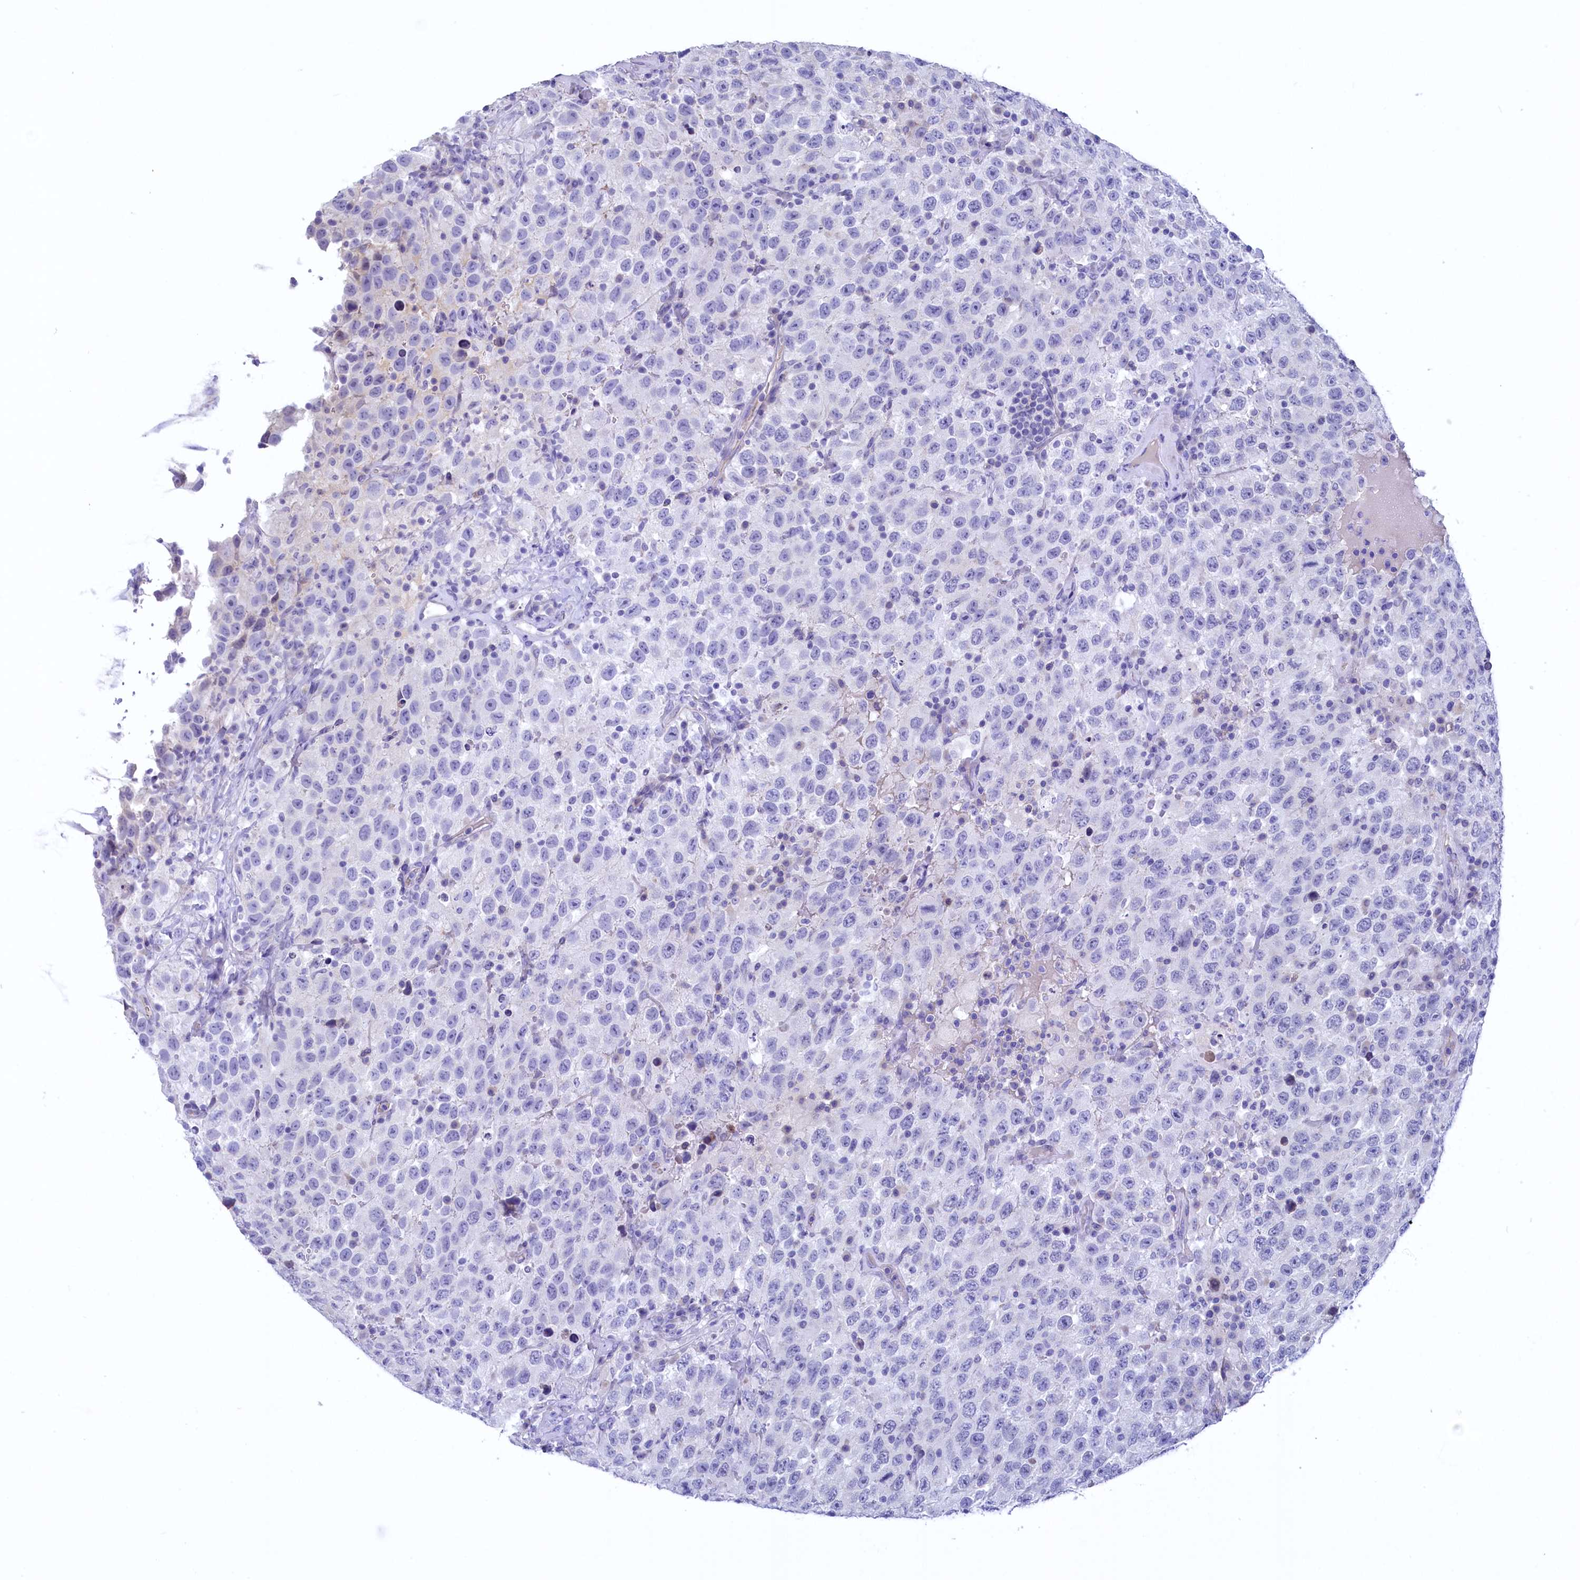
{"staining": {"intensity": "negative", "quantity": "none", "location": "none"}, "tissue": "testis cancer", "cell_type": "Tumor cells", "image_type": "cancer", "snomed": [{"axis": "morphology", "description": "Seminoma, NOS"}, {"axis": "topography", "description": "Testis"}], "caption": "Immunohistochemistry histopathology image of testis cancer stained for a protein (brown), which reveals no staining in tumor cells.", "gene": "ZSWIM4", "patient": {"sex": "male", "age": 41}}